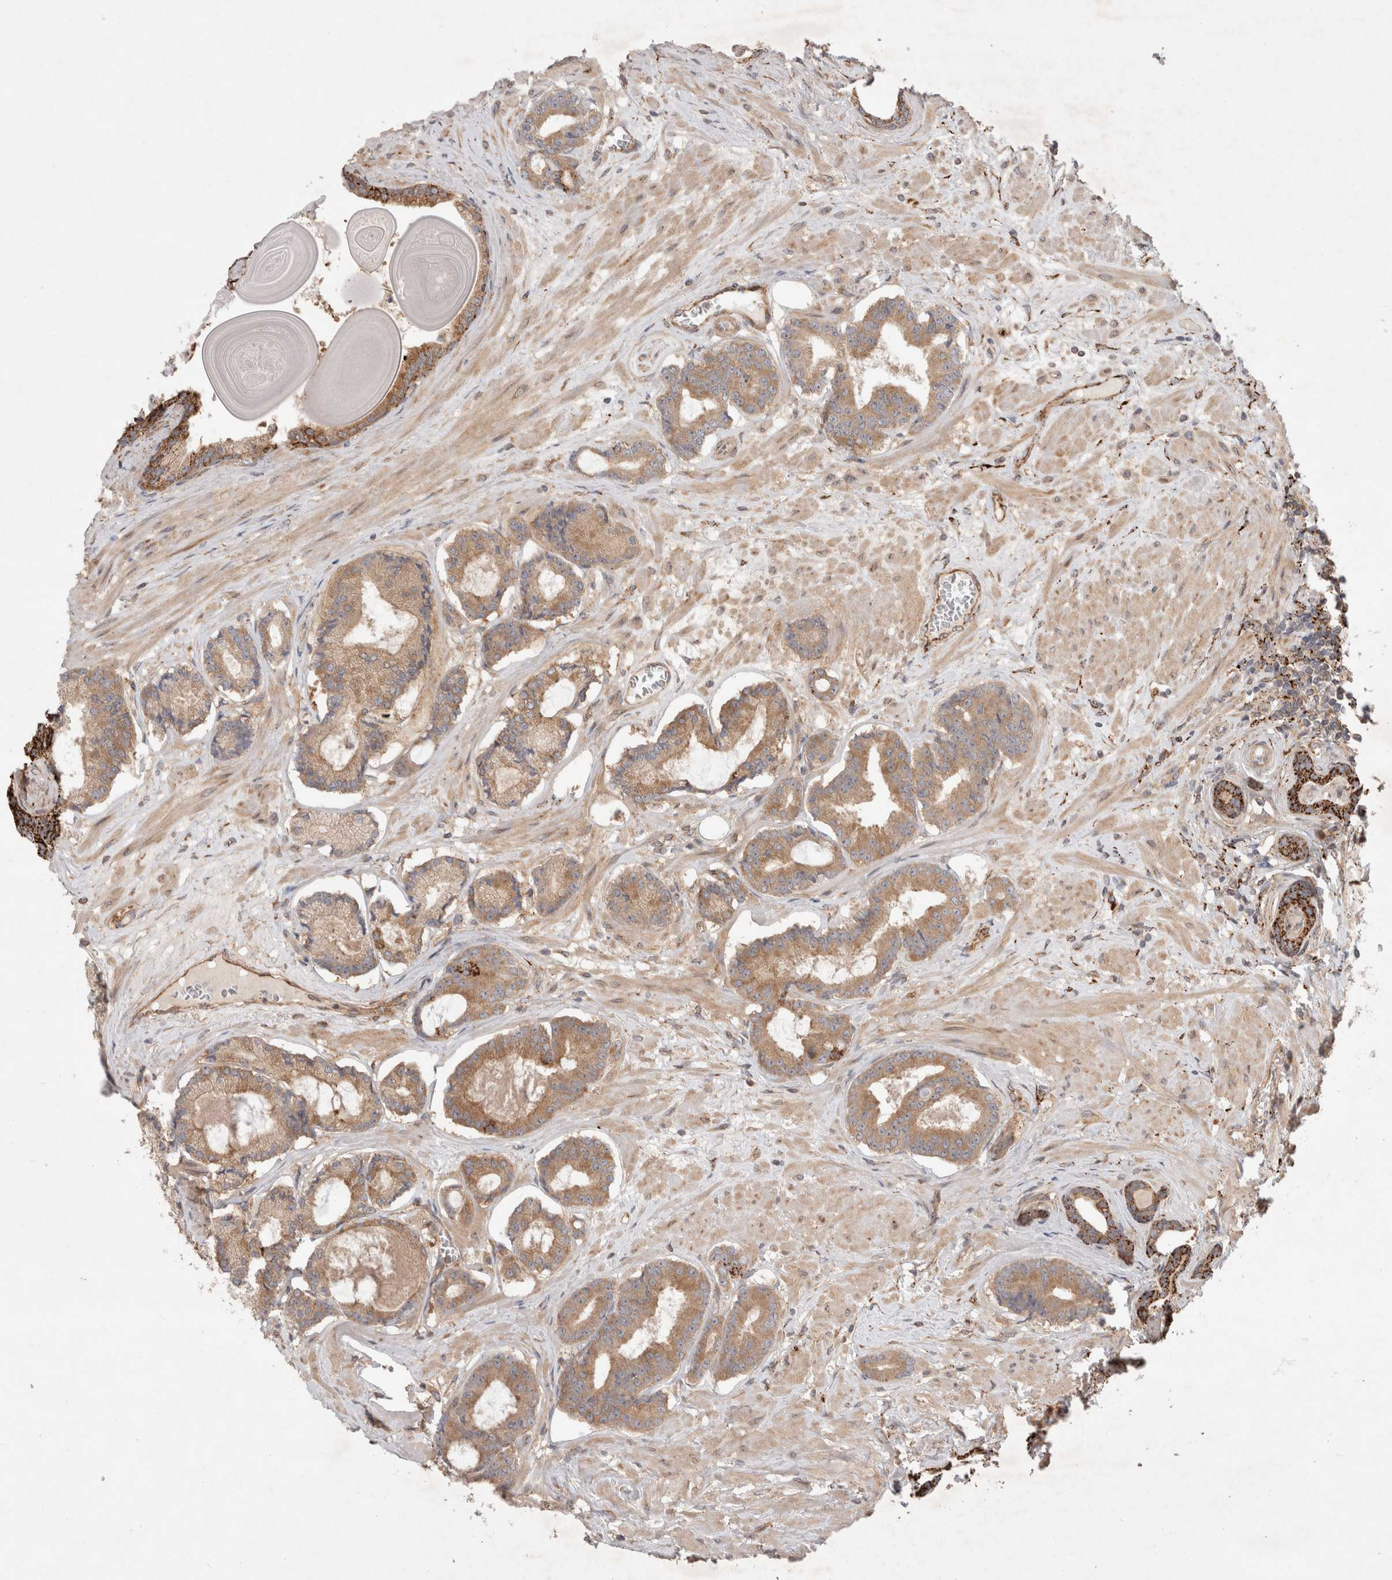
{"staining": {"intensity": "moderate", "quantity": ">75%", "location": "cytoplasmic/membranous"}, "tissue": "prostate cancer", "cell_type": "Tumor cells", "image_type": "cancer", "snomed": [{"axis": "morphology", "description": "Adenocarcinoma, Low grade"}, {"axis": "topography", "description": "Prostate"}], "caption": "Tumor cells reveal moderate cytoplasmic/membranous positivity in about >75% of cells in prostate low-grade adenocarcinoma. The protein of interest is stained brown, and the nuclei are stained in blue (DAB IHC with brightfield microscopy, high magnification).", "gene": "HROB", "patient": {"sex": "male", "age": 60}}